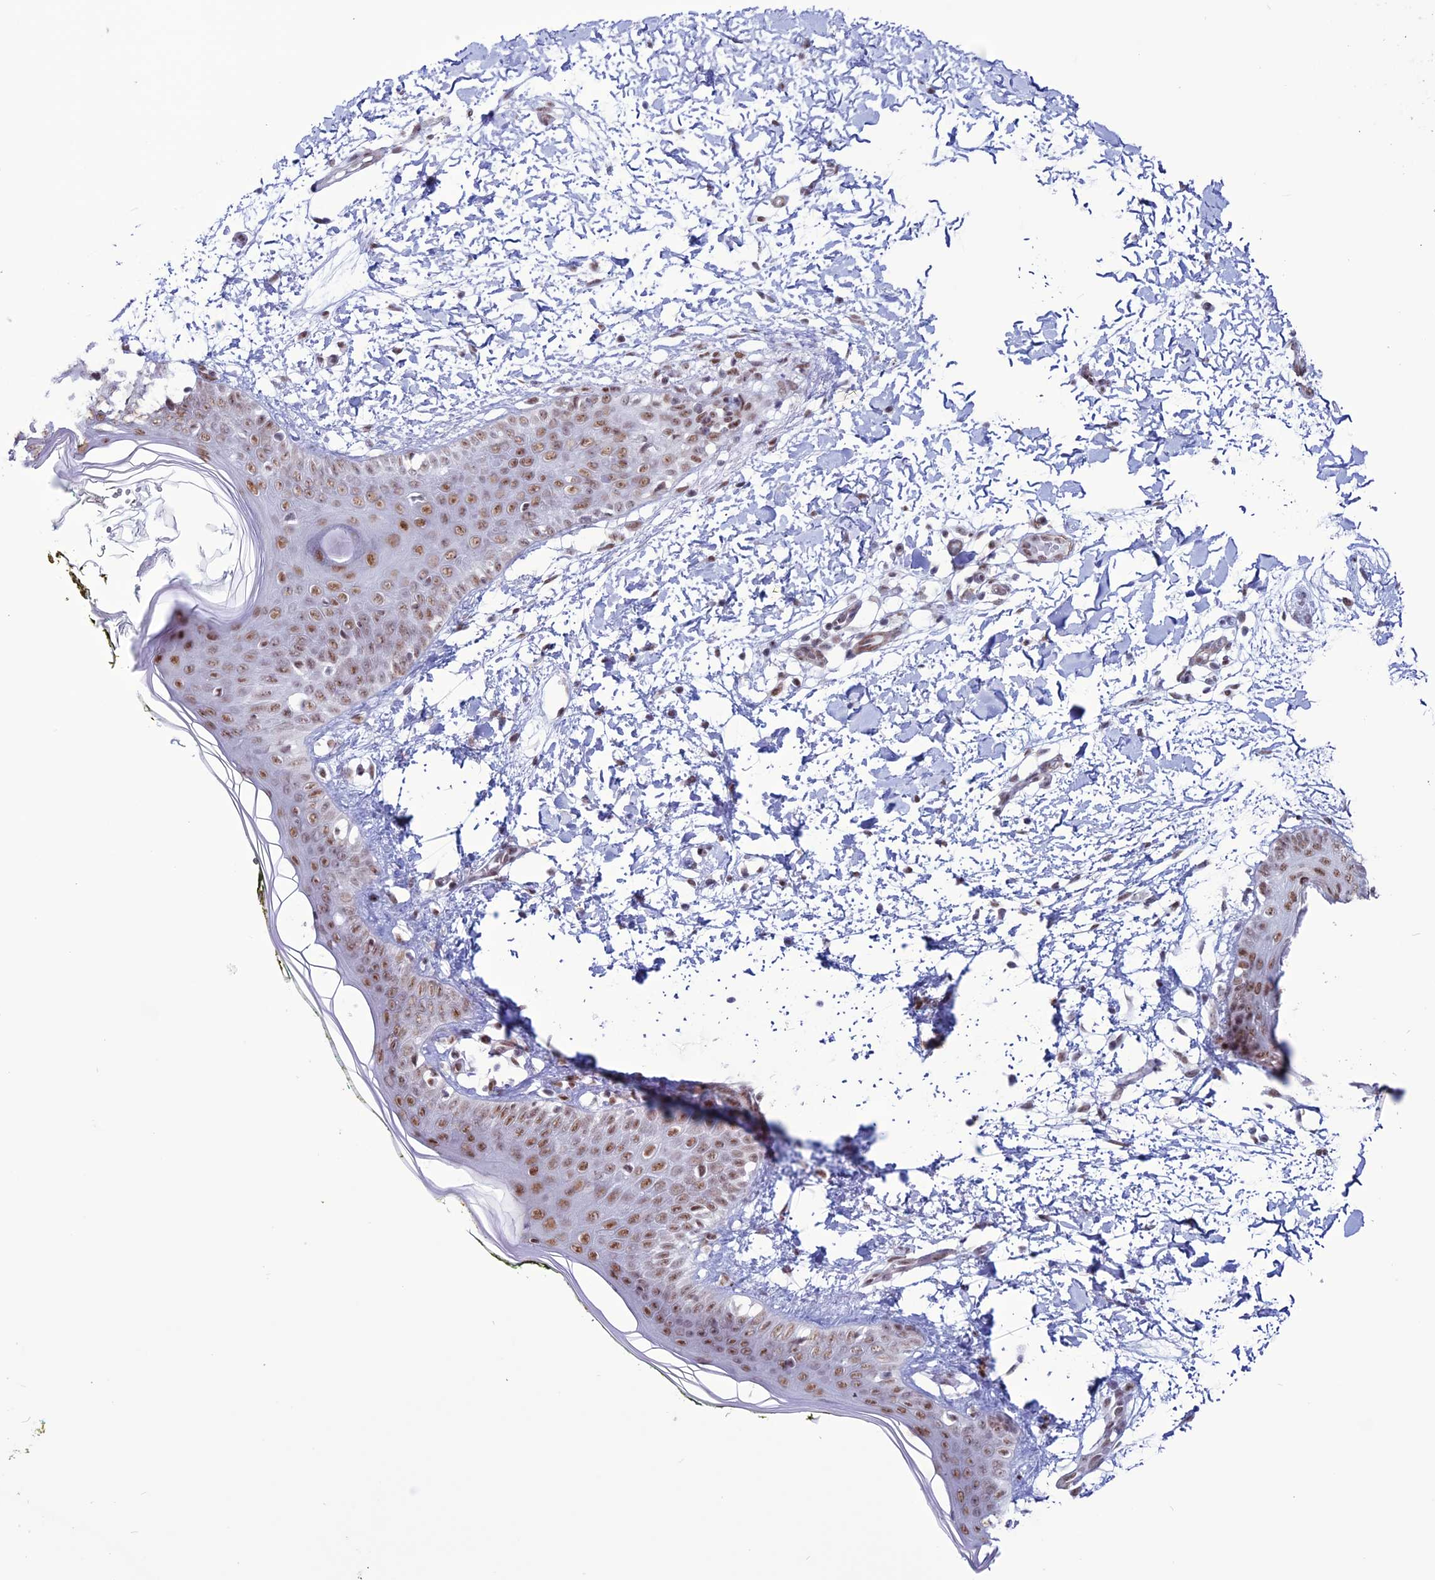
{"staining": {"intensity": "moderate", "quantity": ">75%", "location": "nuclear"}, "tissue": "skin", "cell_type": "Fibroblasts", "image_type": "normal", "snomed": [{"axis": "morphology", "description": "Normal tissue, NOS"}, {"axis": "topography", "description": "Skin"}], "caption": "Fibroblasts reveal medium levels of moderate nuclear staining in approximately >75% of cells in benign human skin.", "gene": "U2AF1", "patient": {"sex": "female", "age": 34}}